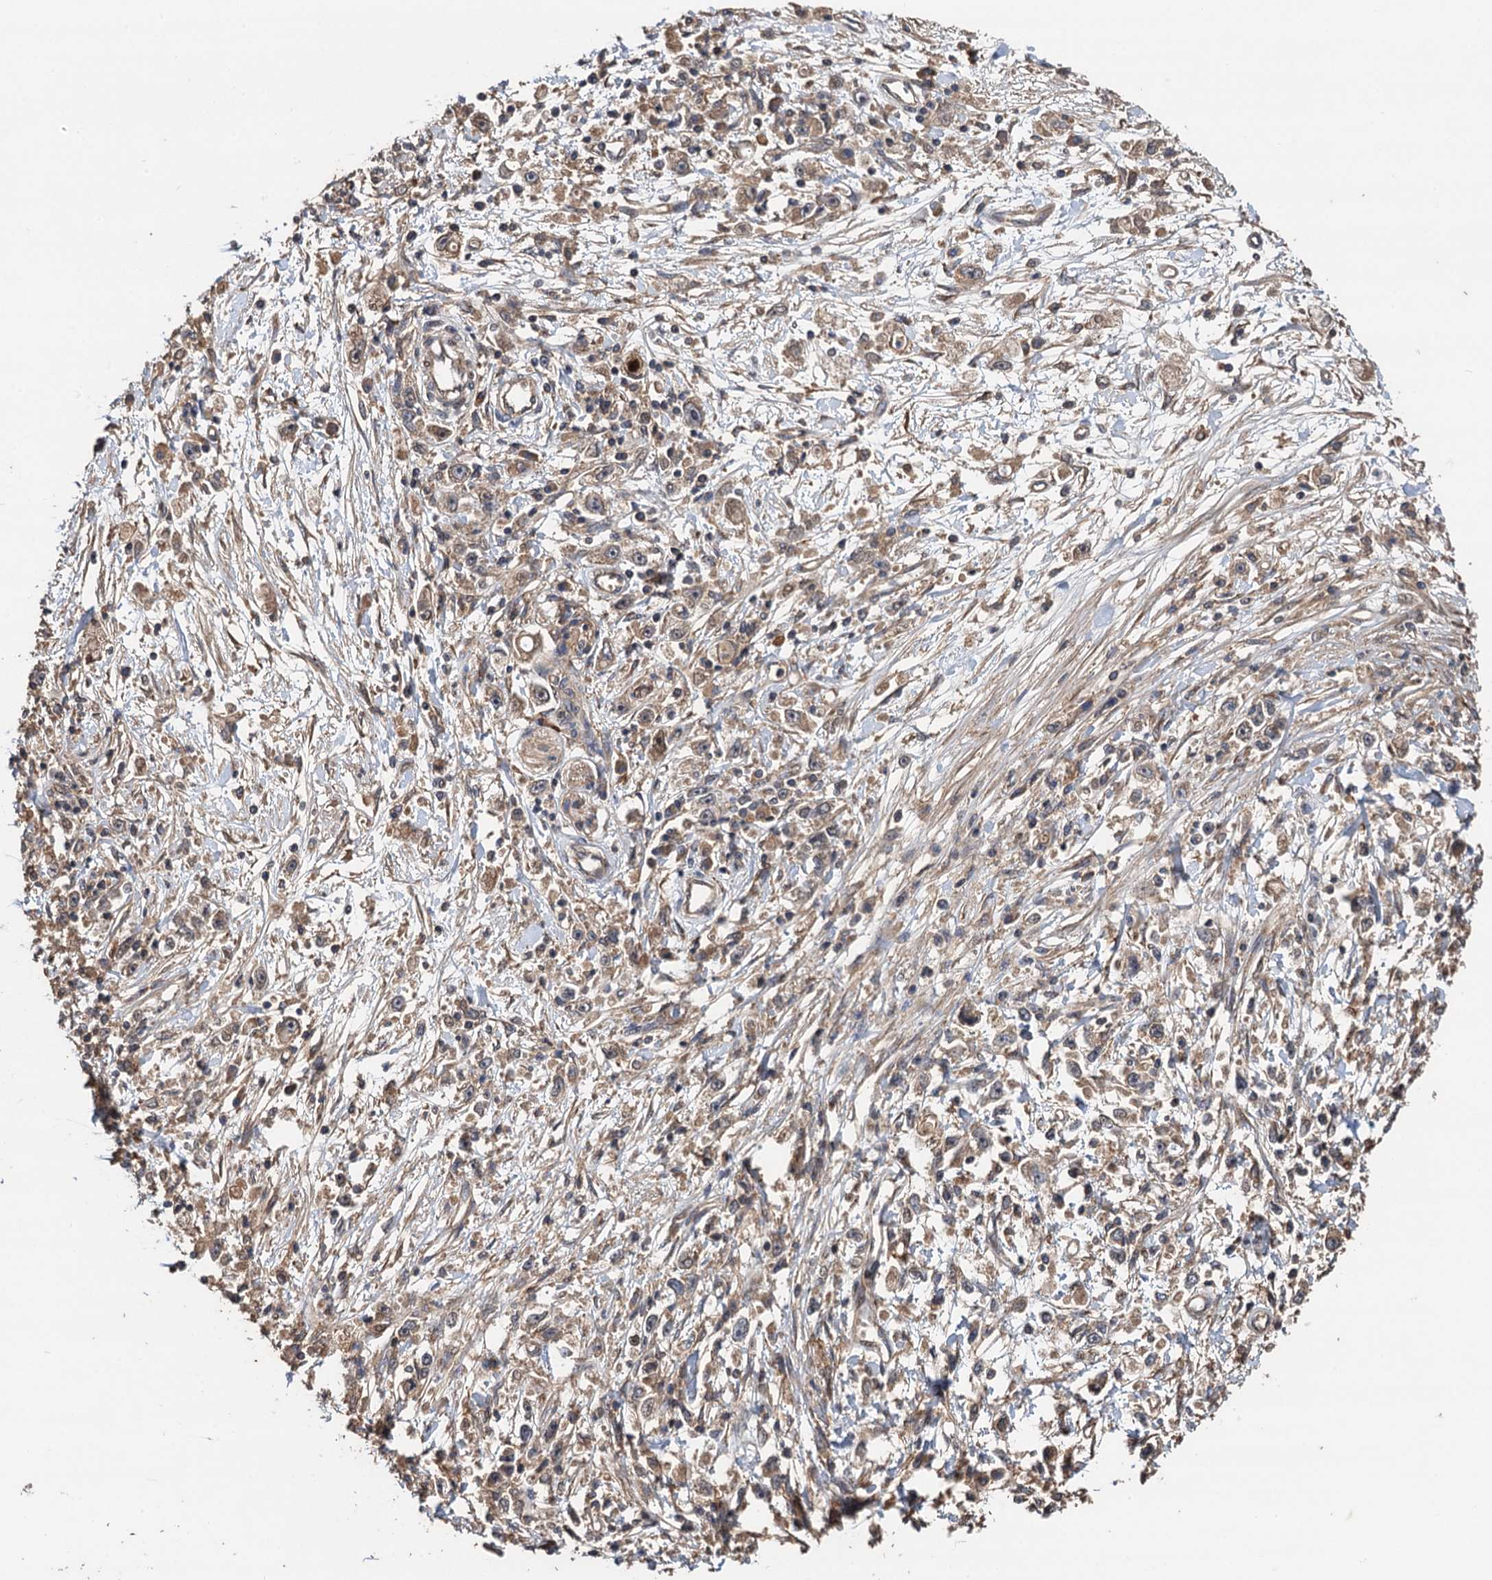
{"staining": {"intensity": "weak", "quantity": ">75%", "location": "cytoplasmic/membranous"}, "tissue": "stomach cancer", "cell_type": "Tumor cells", "image_type": "cancer", "snomed": [{"axis": "morphology", "description": "Adenocarcinoma, NOS"}, {"axis": "topography", "description": "Stomach"}], "caption": "This is a micrograph of immunohistochemistry staining of stomach cancer (adenocarcinoma), which shows weak staining in the cytoplasmic/membranous of tumor cells.", "gene": "TMEM39B", "patient": {"sex": "female", "age": 59}}